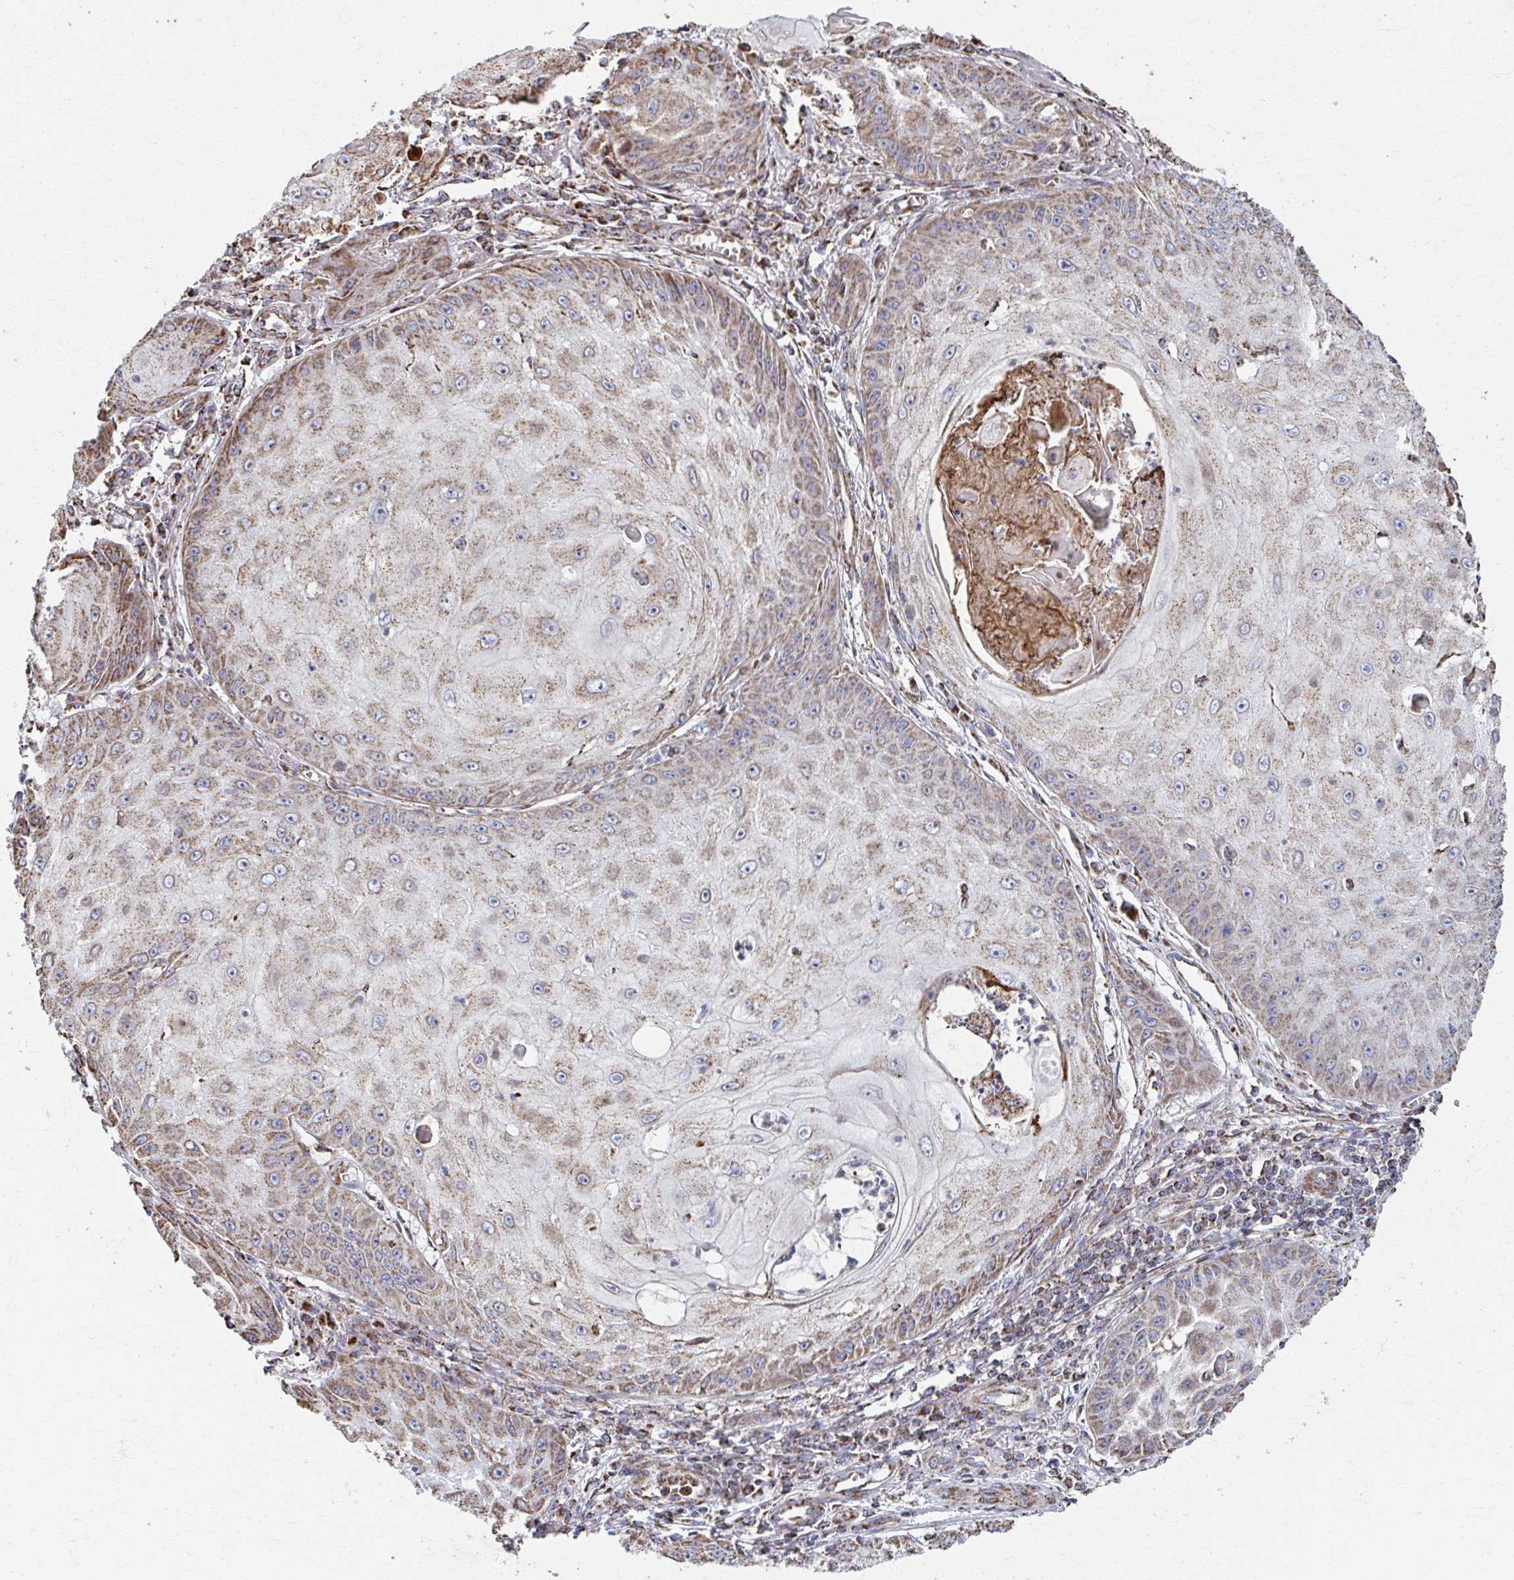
{"staining": {"intensity": "weak", "quantity": ">75%", "location": "cytoplasmic/membranous"}, "tissue": "skin cancer", "cell_type": "Tumor cells", "image_type": "cancer", "snomed": [{"axis": "morphology", "description": "Squamous cell carcinoma, NOS"}, {"axis": "topography", "description": "Skin"}], "caption": "An immunohistochemistry (IHC) photomicrograph of neoplastic tissue is shown. Protein staining in brown shows weak cytoplasmic/membranous positivity in skin cancer within tumor cells.", "gene": "SAT1", "patient": {"sex": "male", "age": 70}}